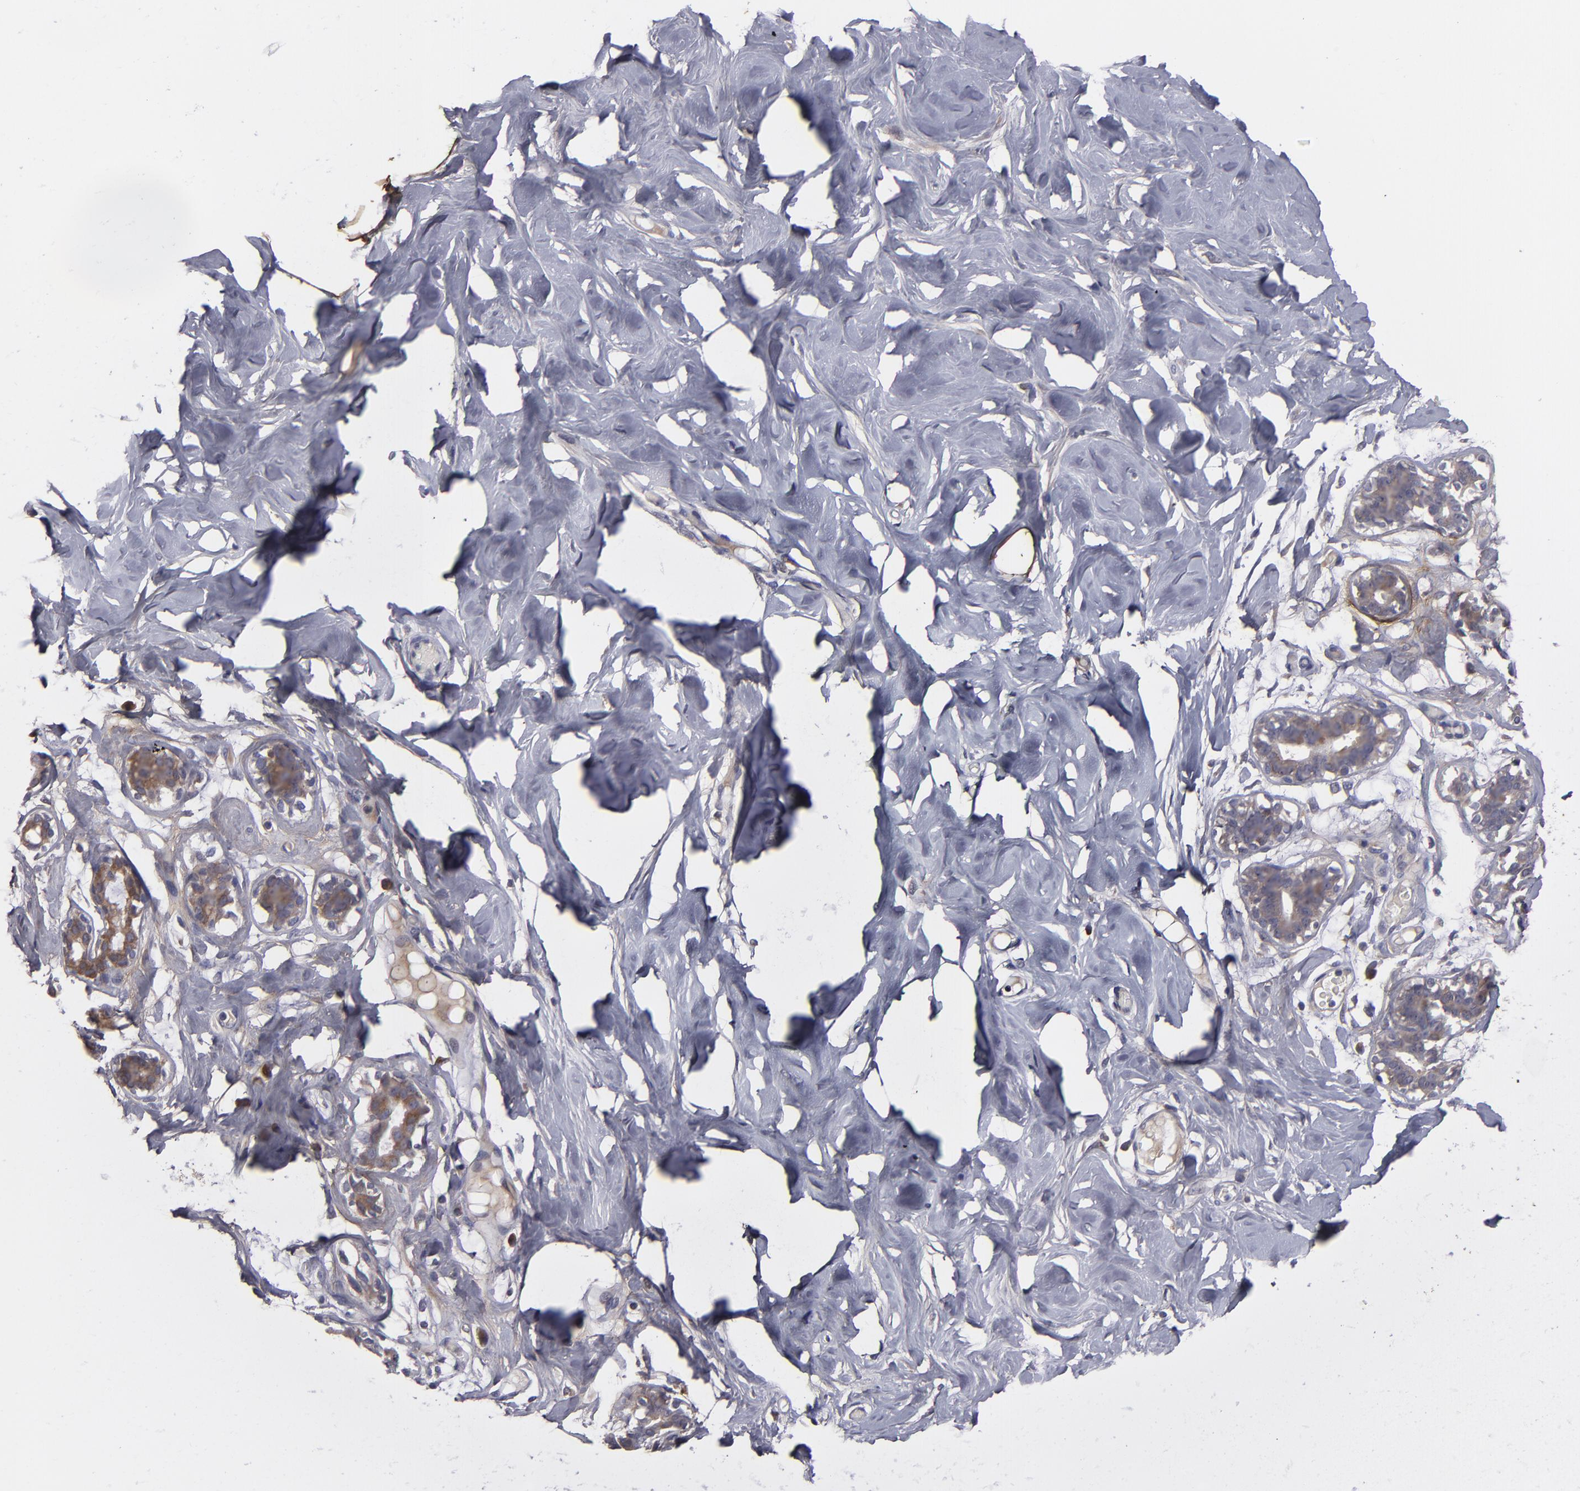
{"staining": {"intensity": "negative", "quantity": "none", "location": "none"}, "tissue": "breast", "cell_type": "Adipocytes", "image_type": "normal", "snomed": [{"axis": "morphology", "description": "Normal tissue, NOS"}, {"axis": "topography", "description": "Breast"}, {"axis": "topography", "description": "Soft tissue"}], "caption": "An immunohistochemistry histopathology image of unremarkable breast is shown. There is no staining in adipocytes of breast. (IHC, brightfield microscopy, high magnification).", "gene": "IL12A", "patient": {"sex": "female", "age": 25}}